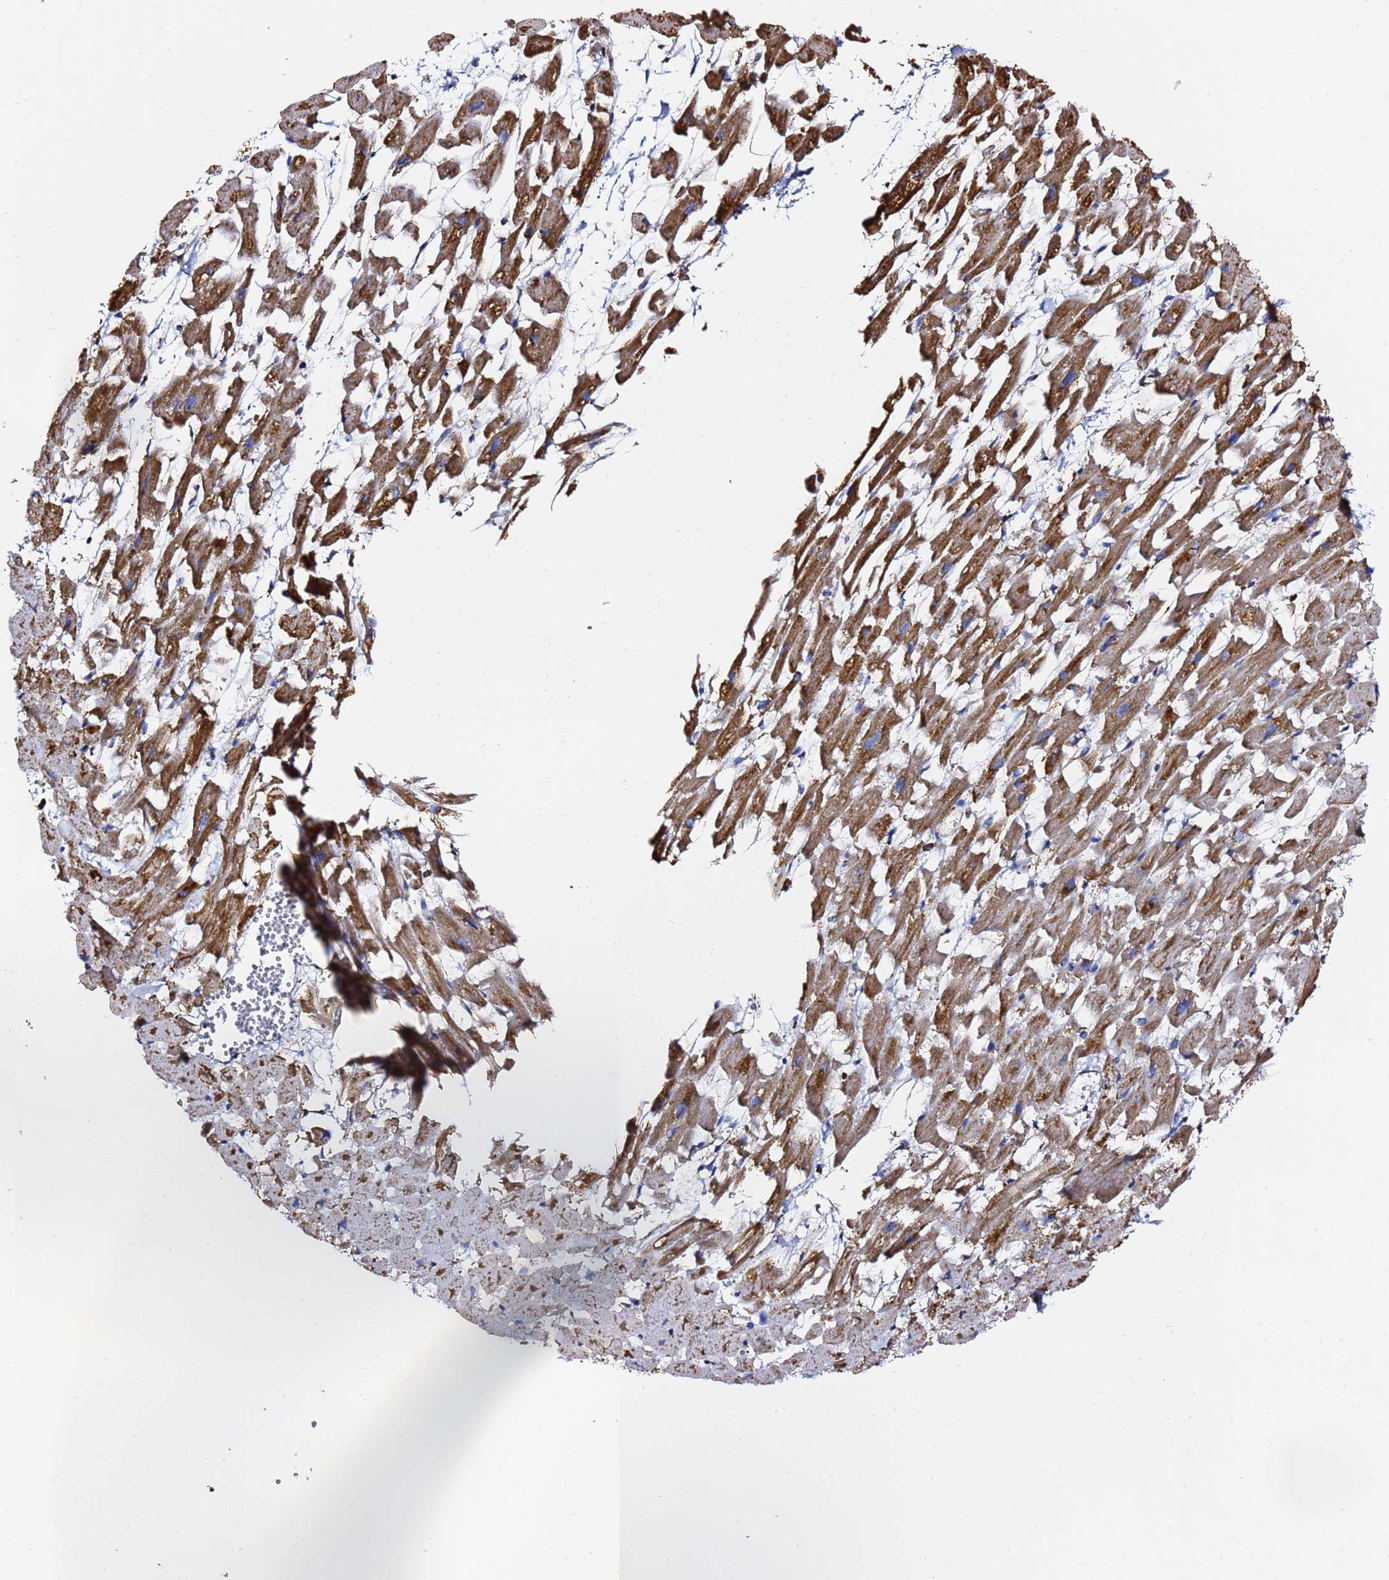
{"staining": {"intensity": "moderate", "quantity": "25%-75%", "location": "cytoplasmic/membranous"}, "tissue": "heart muscle", "cell_type": "Cardiomyocytes", "image_type": "normal", "snomed": [{"axis": "morphology", "description": "Normal tissue, NOS"}, {"axis": "topography", "description": "Heart"}], "caption": "Immunohistochemistry image of benign heart muscle stained for a protein (brown), which reveals medium levels of moderate cytoplasmic/membranous expression in about 25%-75% of cardiomyocytes.", "gene": "PHB2", "patient": {"sex": "female", "age": 64}}